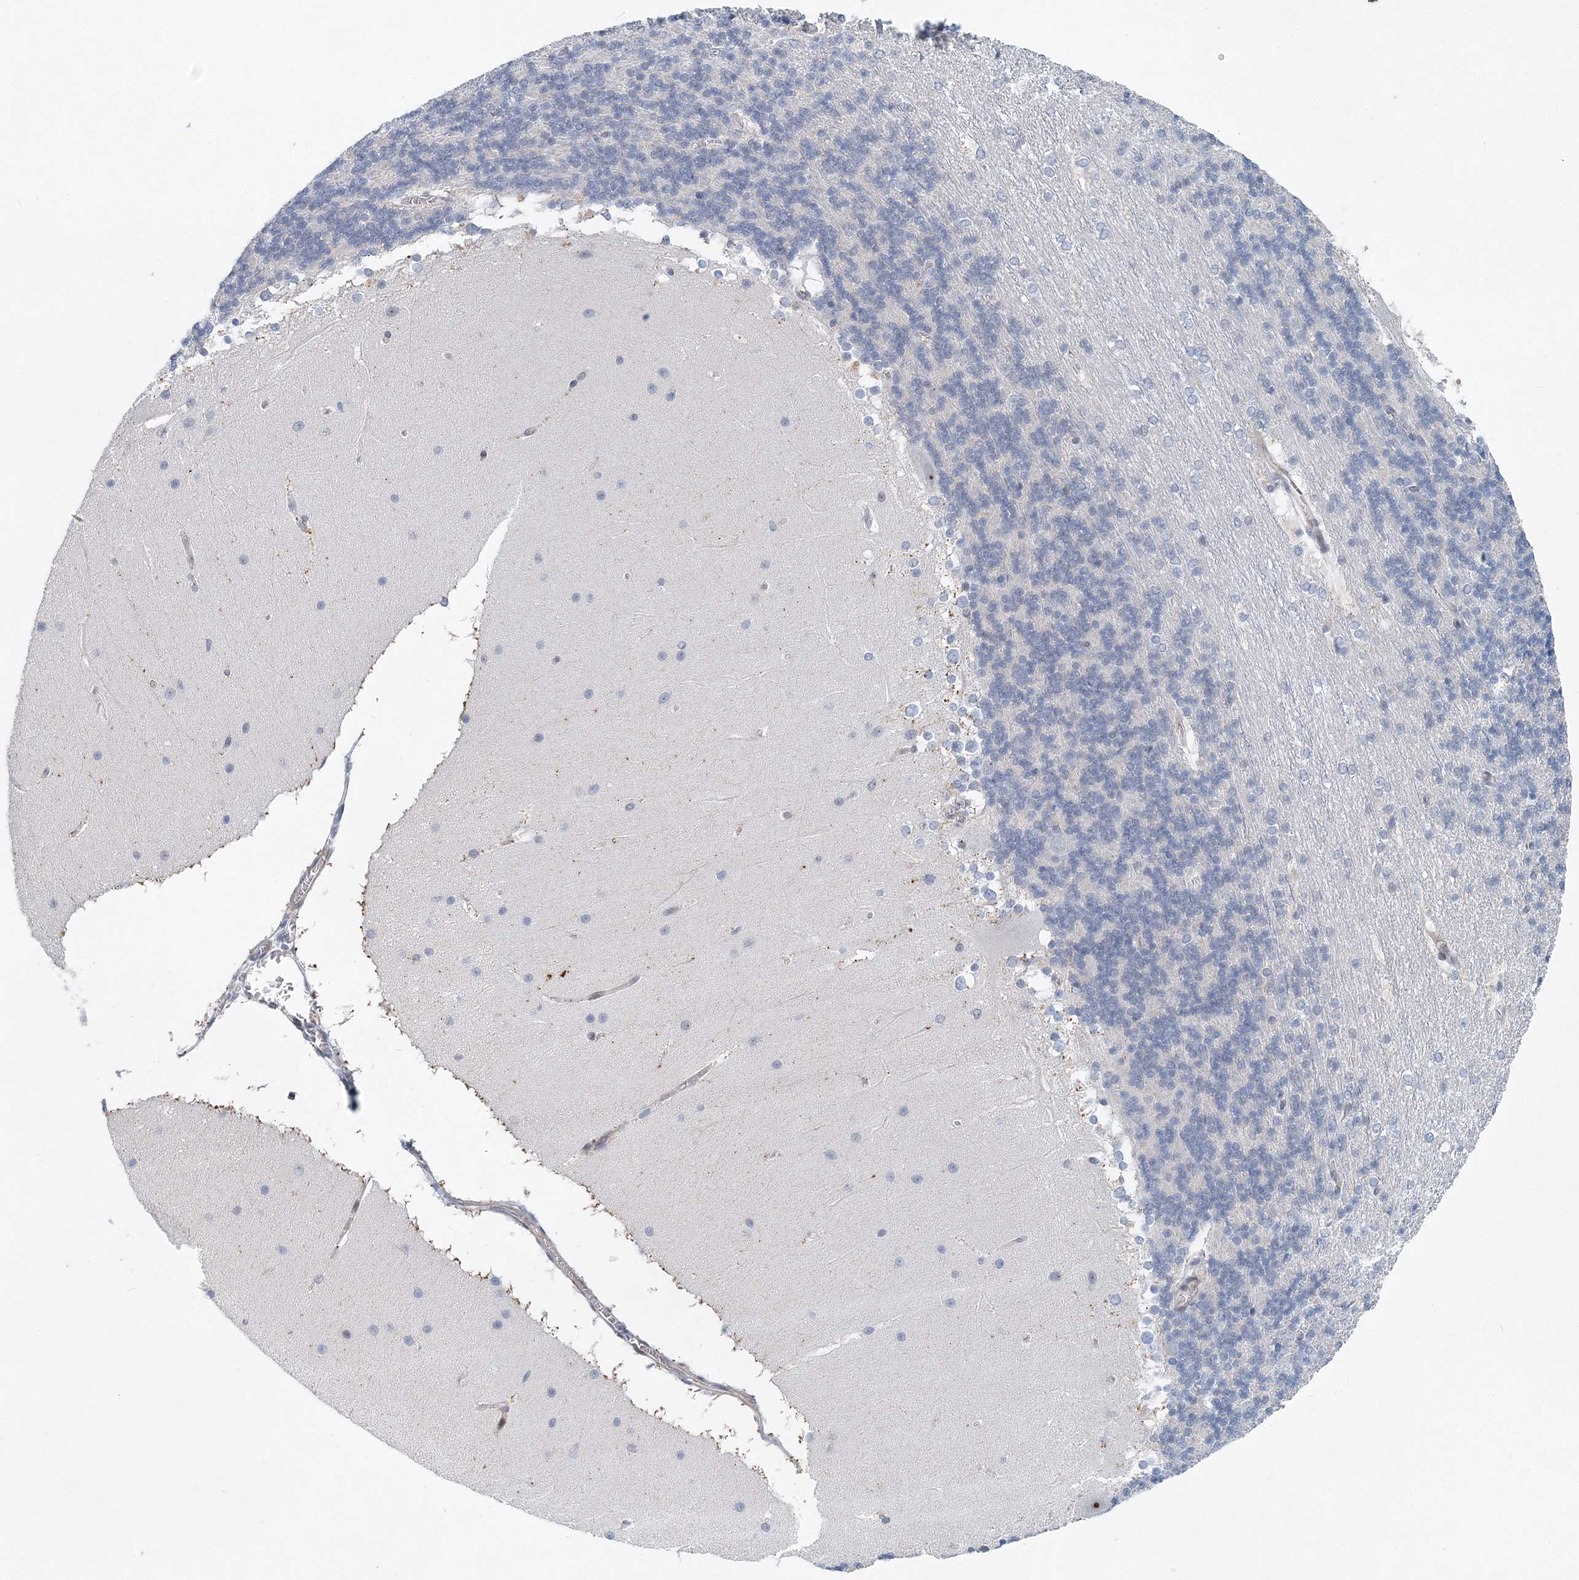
{"staining": {"intensity": "negative", "quantity": "none", "location": "none"}, "tissue": "cerebellum", "cell_type": "Cells in granular layer", "image_type": "normal", "snomed": [{"axis": "morphology", "description": "Normal tissue, NOS"}, {"axis": "topography", "description": "Cerebellum"}], "caption": "Benign cerebellum was stained to show a protein in brown. There is no significant staining in cells in granular layer.", "gene": "UIMC1", "patient": {"sex": "female", "age": 19}}